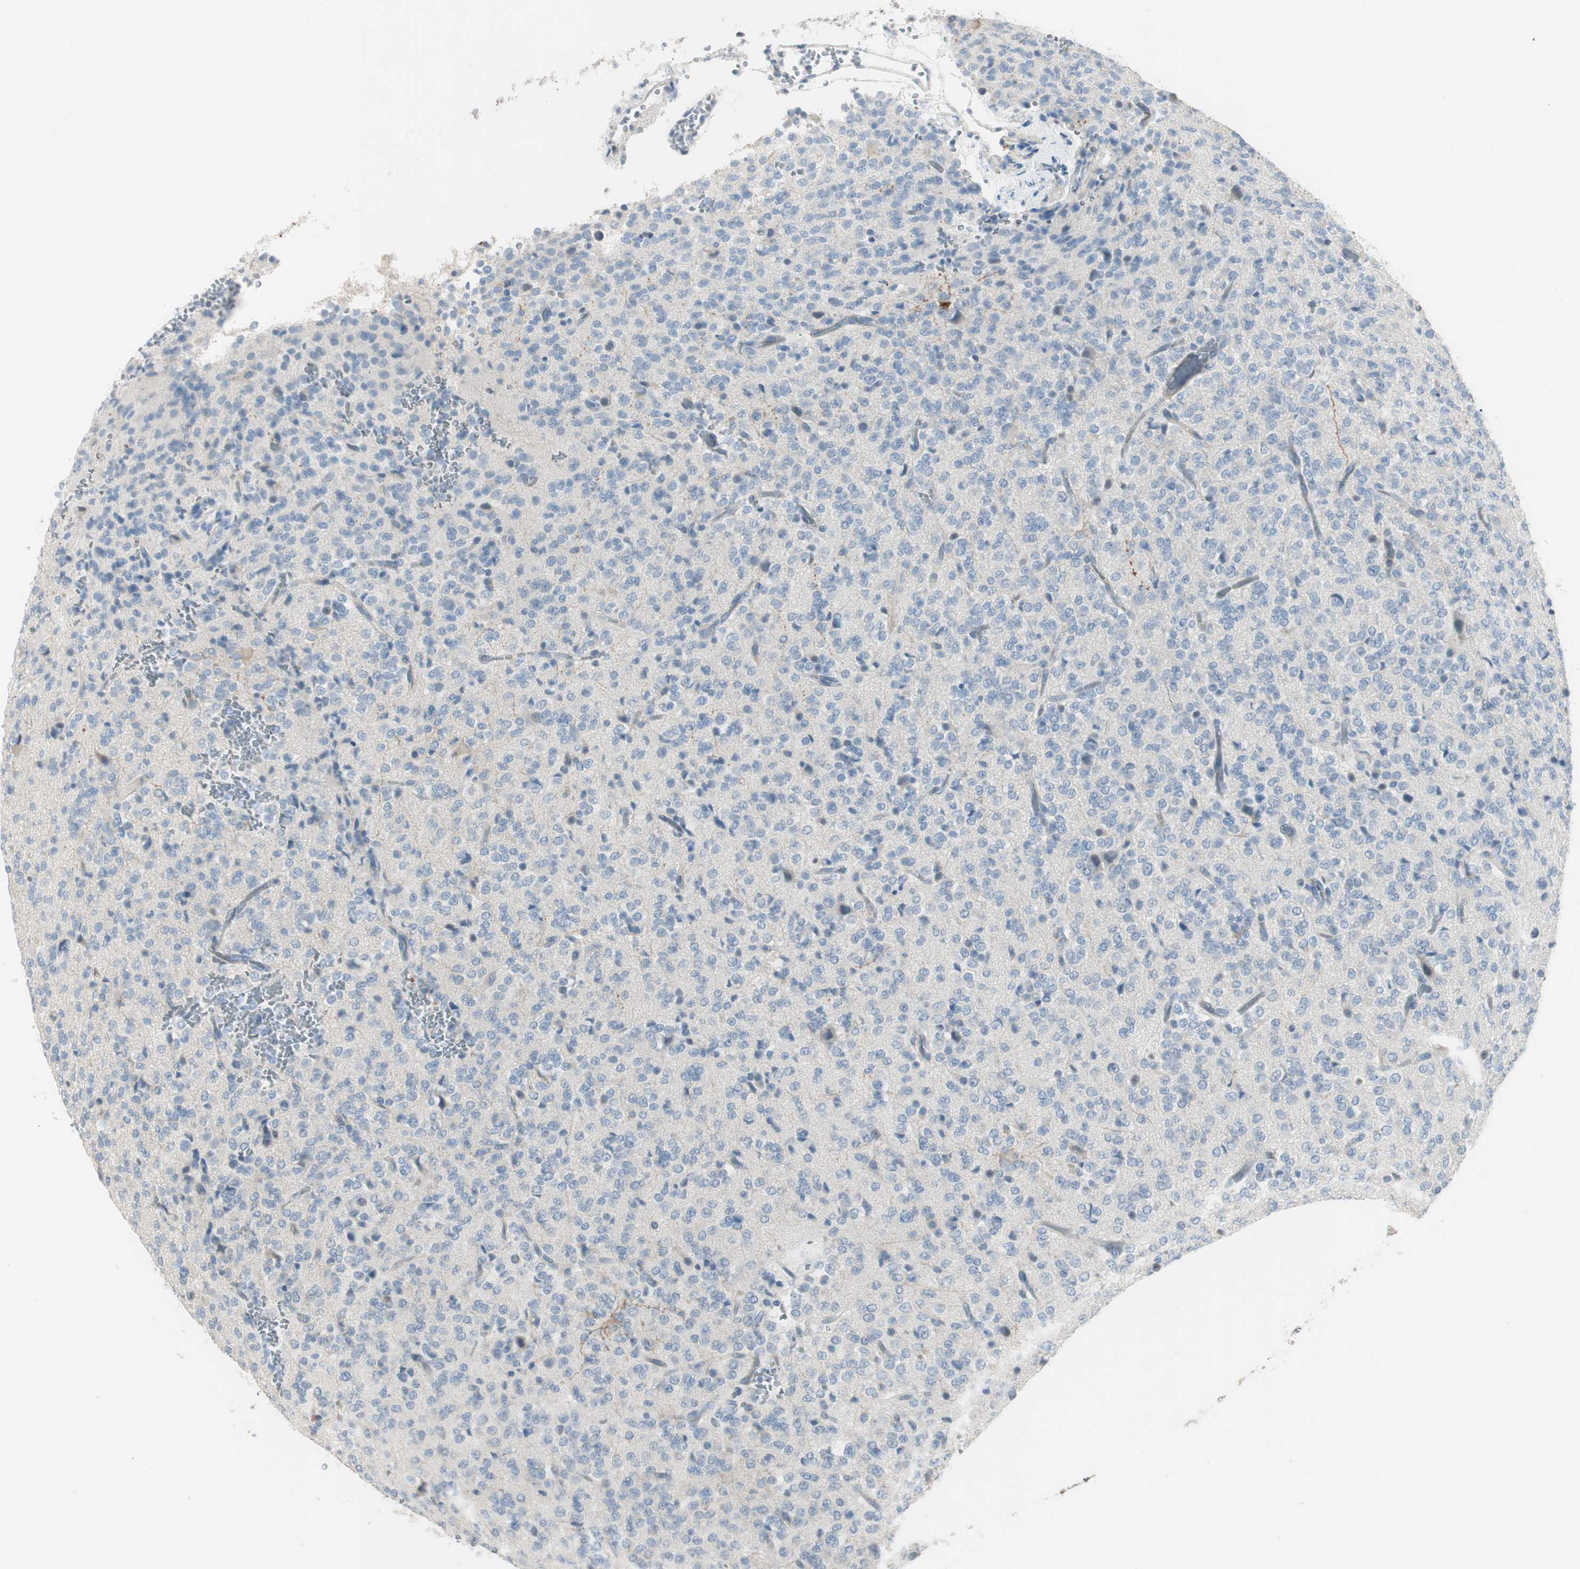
{"staining": {"intensity": "negative", "quantity": "none", "location": "none"}, "tissue": "glioma", "cell_type": "Tumor cells", "image_type": "cancer", "snomed": [{"axis": "morphology", "description": "Glioma, malignant, Low grade"}, {"axis": "topography", "description": "Brain"}], "caption": "Human glioma stained for a protein using immunohistochemistry reveals no staining in tumor cells.", "gene": "SPINK4", "patient": {"sex": "male", "age": 38}}